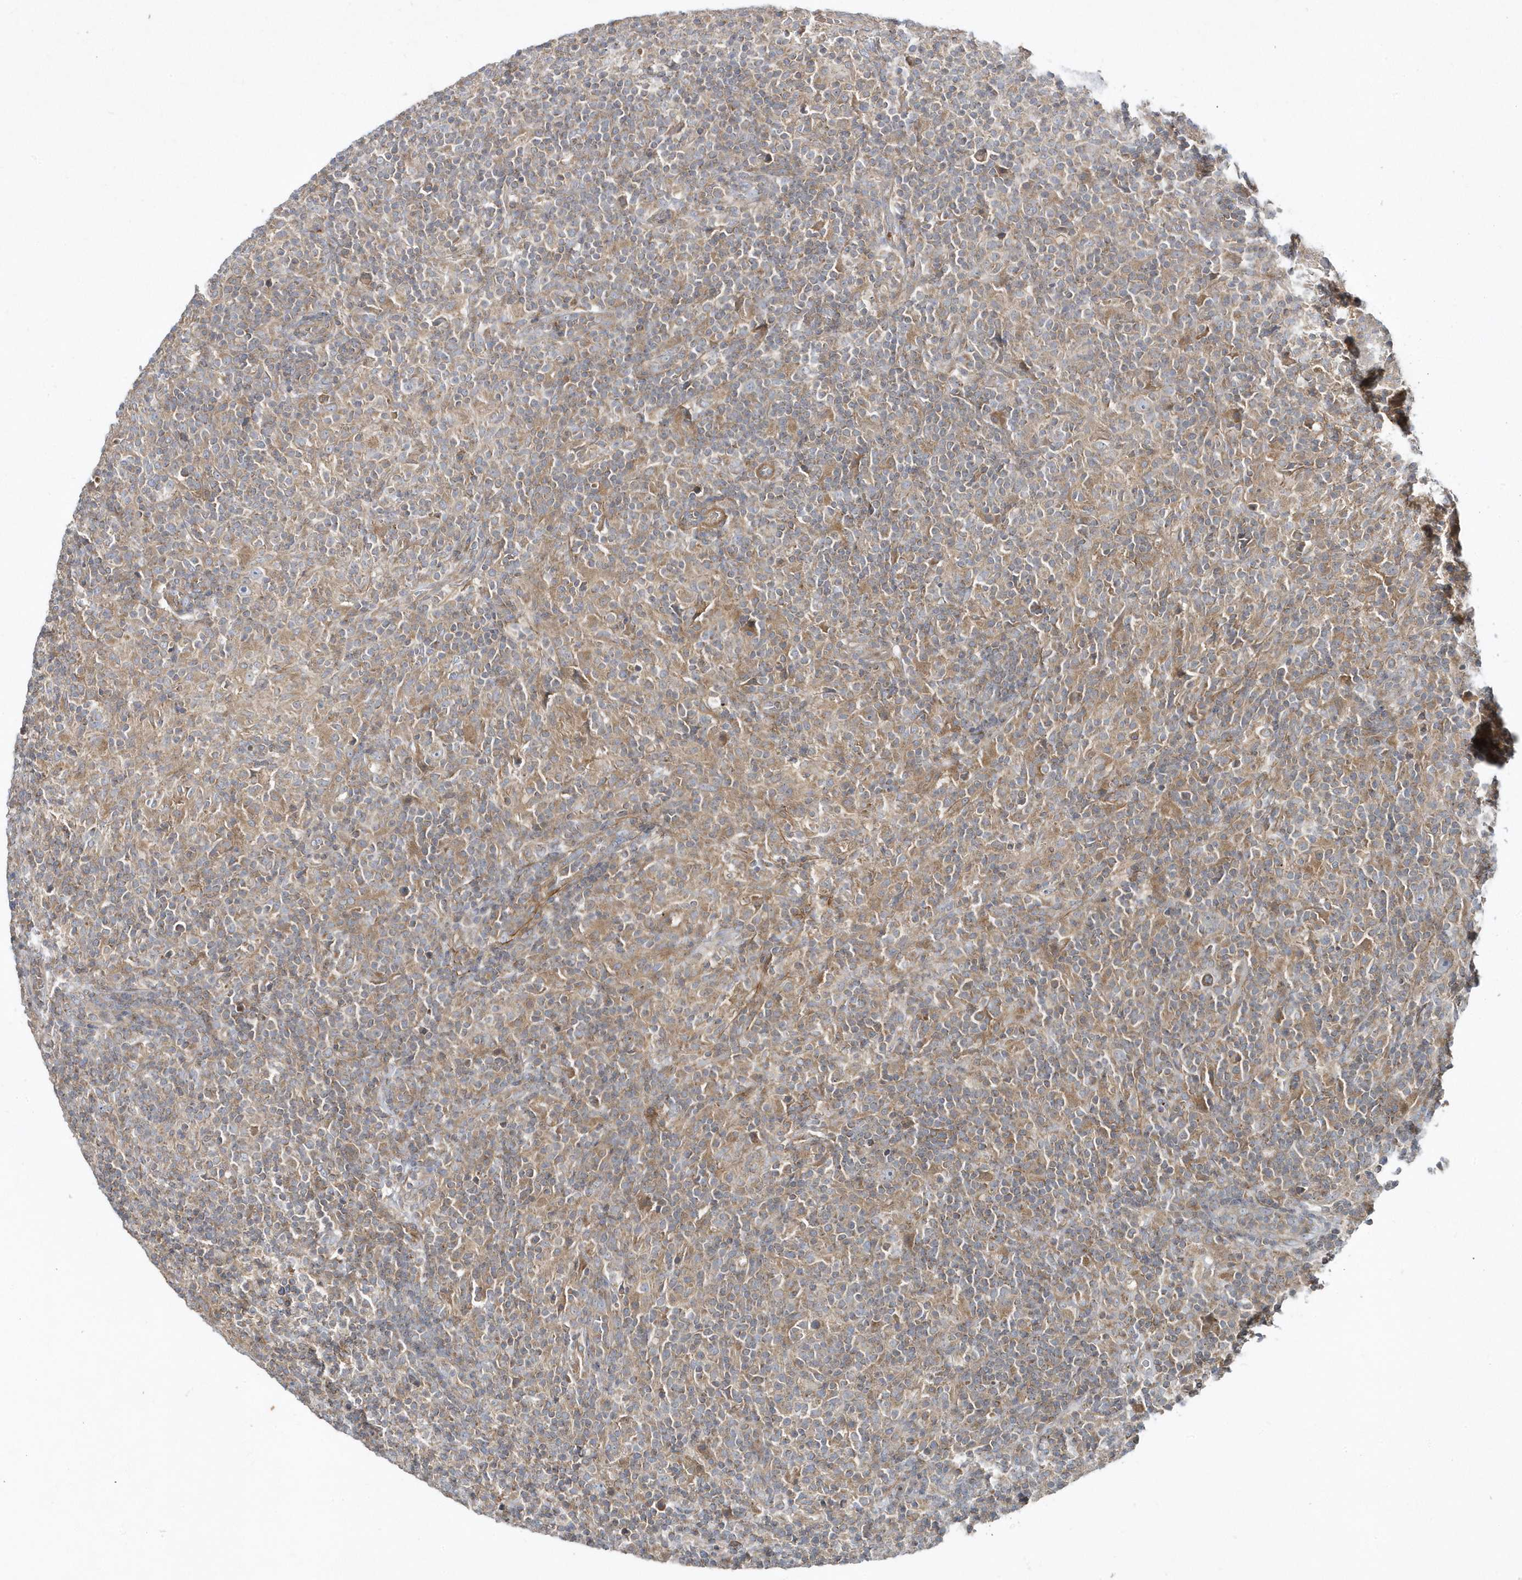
{"staining": {"intensity": "negative", "quantity": "none", "location": "none"}, "tissue": "lymphoma", "cell_type": "Tumor cells", "image_type": "cancer", "snomed": [{"axis": "morphology", "description": "Hodgkin's disease, NOS"}, {"axis": "topography", "description": "Lymph node"}], "caption": "High magnification brightfield microscopy of lymphoma stained with DAB (brown) and counterstained with hematoxylin (blue): tumor cells show no significant staining.", "gene": "LEXM", "patient": {"sex": "male", "age": 70}}